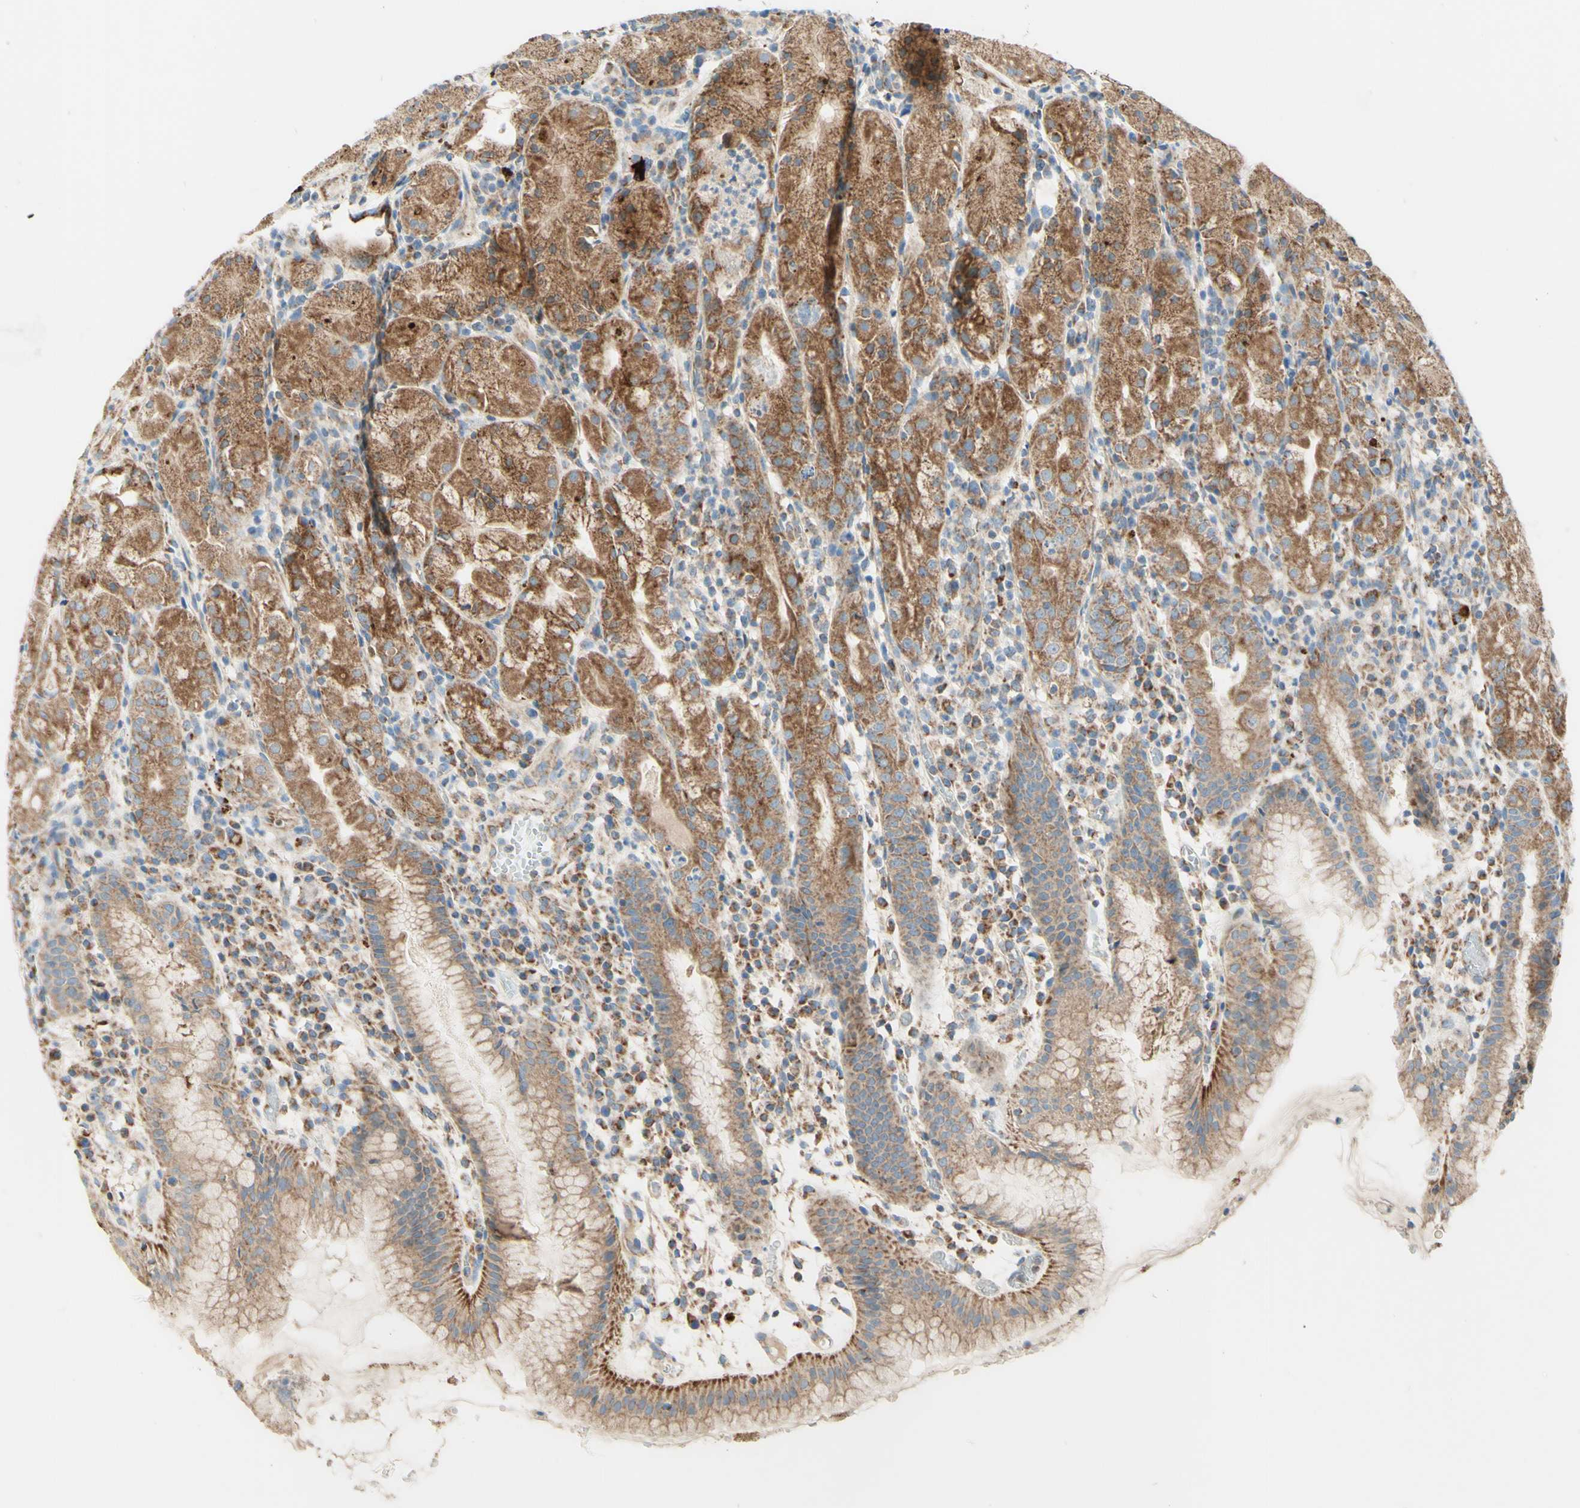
{"staining": {"intensity": "moderate", "quantity": ">75%", "location": "cytoplasmic/membranous"}, "tissue": "stomach", "cell_type": "Glandular cells", "image_type": "normal", "snomed": [{"axis": "morphology", "description": "Normal tissue, NOS"}, {"axis": "topography", "description": "Stomach"}, {"axis": "topography", "description": "Stomach, lower"}], "caption": "High-magnification brightfield microscopy of unremarkable stomach stained with DAB (brown) and counterstained with hematoxylin (blue). glandular cells exhibit moderate cytoplasmic/membranous expression is present in approximately>75% of cells.", "gene": "ARMC10", "patient": {"sex": "female", "age": 75}}